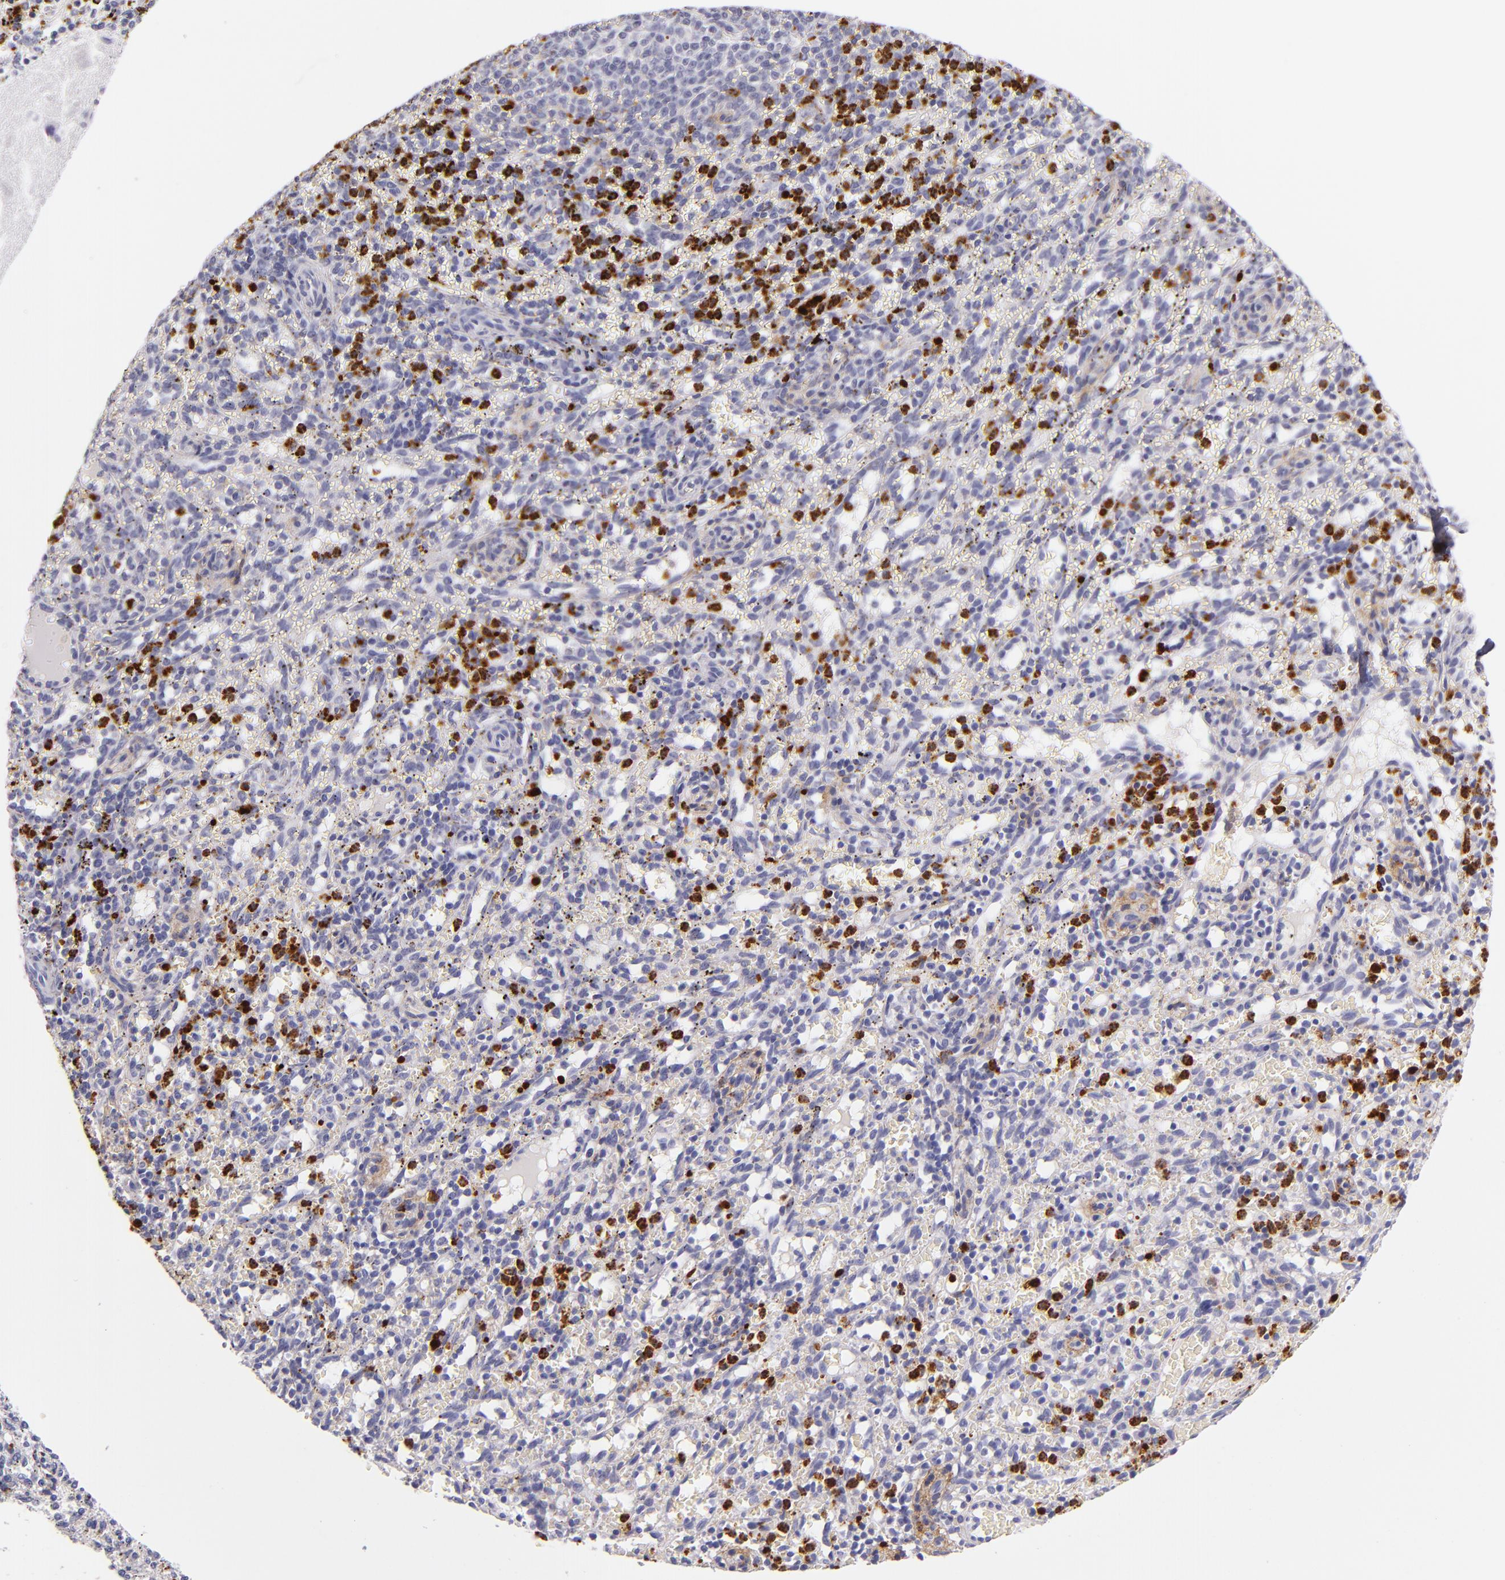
{"staining": {"intensity": "moderate", "quantity": "<25%", "location": "cytoplasmic/membranous"}, "tissue": "spleen", "cell_type": "Cells in red pulp", "image_type": "normal", "snomed": [{"axis": "morphology", "description": "Normal tissue, NOS"}, {"axis": "topography", "description": "Spleen"}], "caption": "Unremarkable spleen was stained to show a protein in brown. There is low levels of moderate cytoplasmic/membranous positivity in approximately <25% of cells in red pulp. The staining was performed using DAB to visualize the protein expression in brown, while the nuclei were stained in blue with hematoxylin (Magnification: 20x).", "gene": "CDH3", "patient": {"sex": "female", "age": 10}}